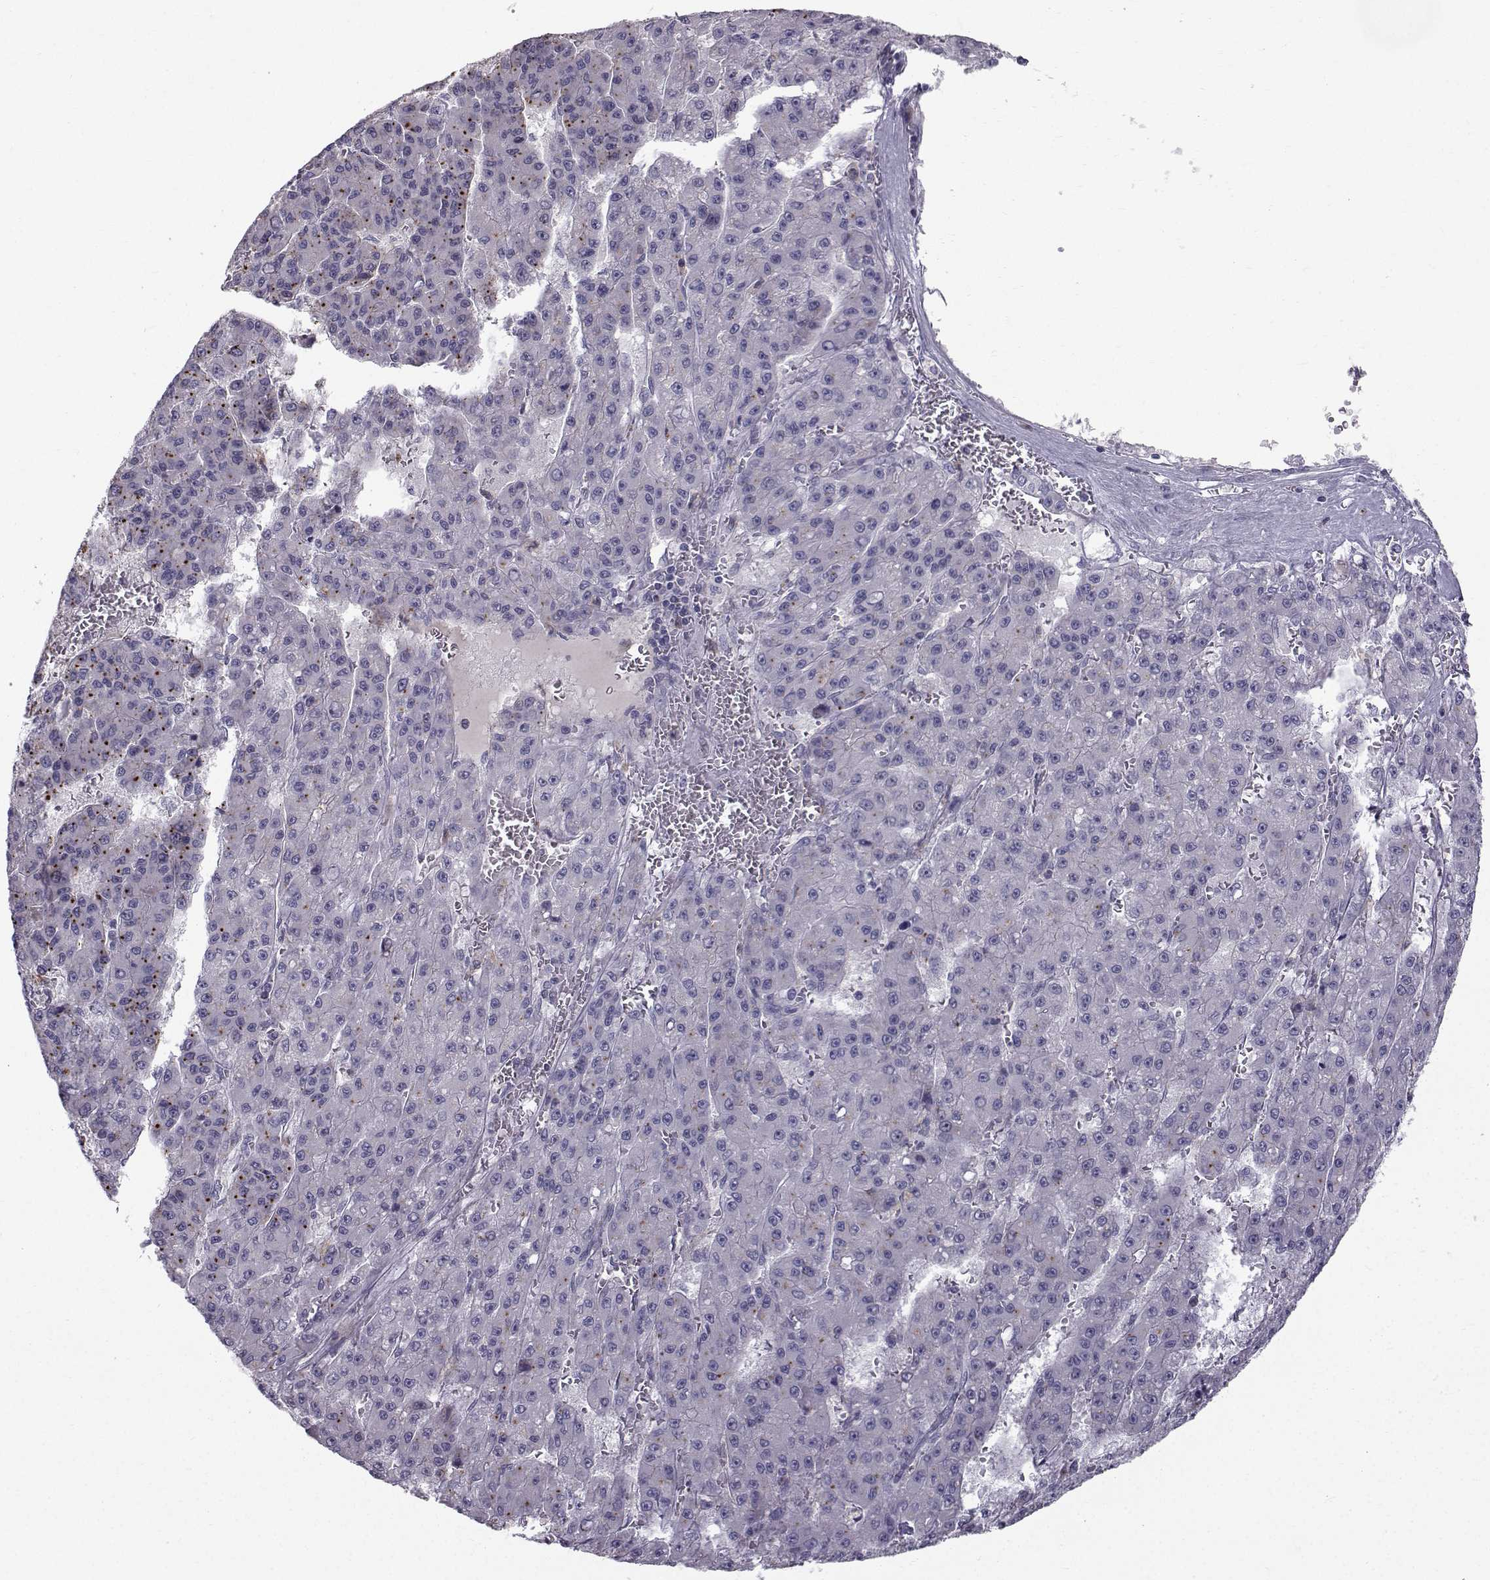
{"staining": {"intensity": "moderate", "quantity": "<25%", "location": "cytoplasmic/membranous"}, "tissue": "liver cancer", "cell_type": "Tumor cells", "image_type": "cancer", "snomed": [{"axis": "morphology", "description": "Carcinoma, Hepatocellular, NOS"}, {"axis": "topography", "description": "Liver"}], "caption": "Approximately <25% of tumor cells in human liver cancer demonstrate moderate cytoplasmic/membranous protein positivity as visualized by brown immunohistochemical staining.", "gene": "CALCR", "patient": {"sex": "male", "age": 70}}